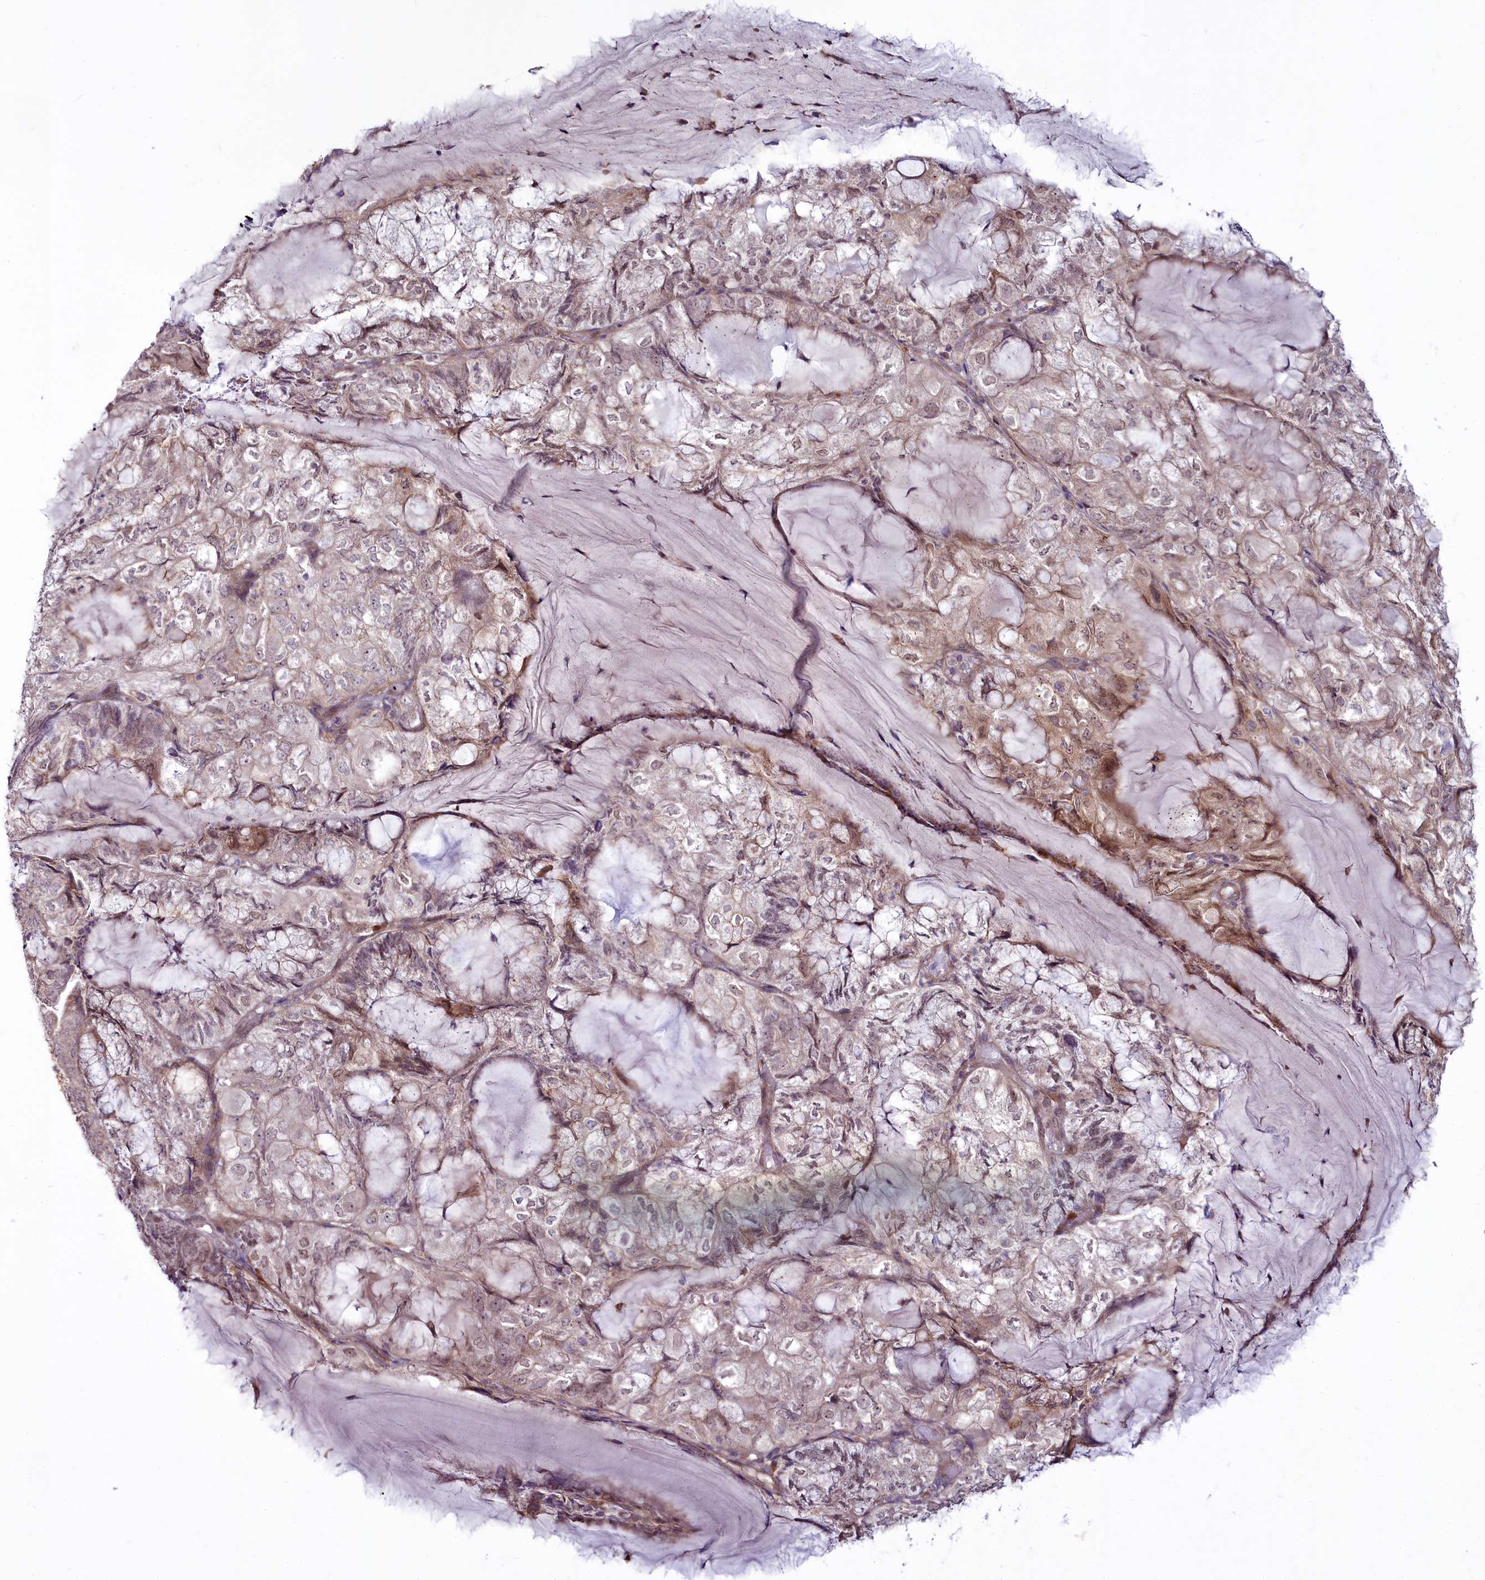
{"staining": {"intensity": "weak", "quantity": "<25%", "location": "nuclear"}, "tissue": "endometrial cancer", "cell_type": "Tumor cells", "image_type": "cancer", "snomed": [{"axis": "morphology", "description": "Adenocarcinoma, NOS"}, {"axis": "topography", "description": "Endometrium"}], "caption": "A high-resolution micrograph shows immunohistochemistry (IHC) staining of adenocarcinoma (endometrial), which demonstrates no significant staining in tumor cells.", "gene": "RSBN1", "patient": {"sex": "female", "age": 81}}